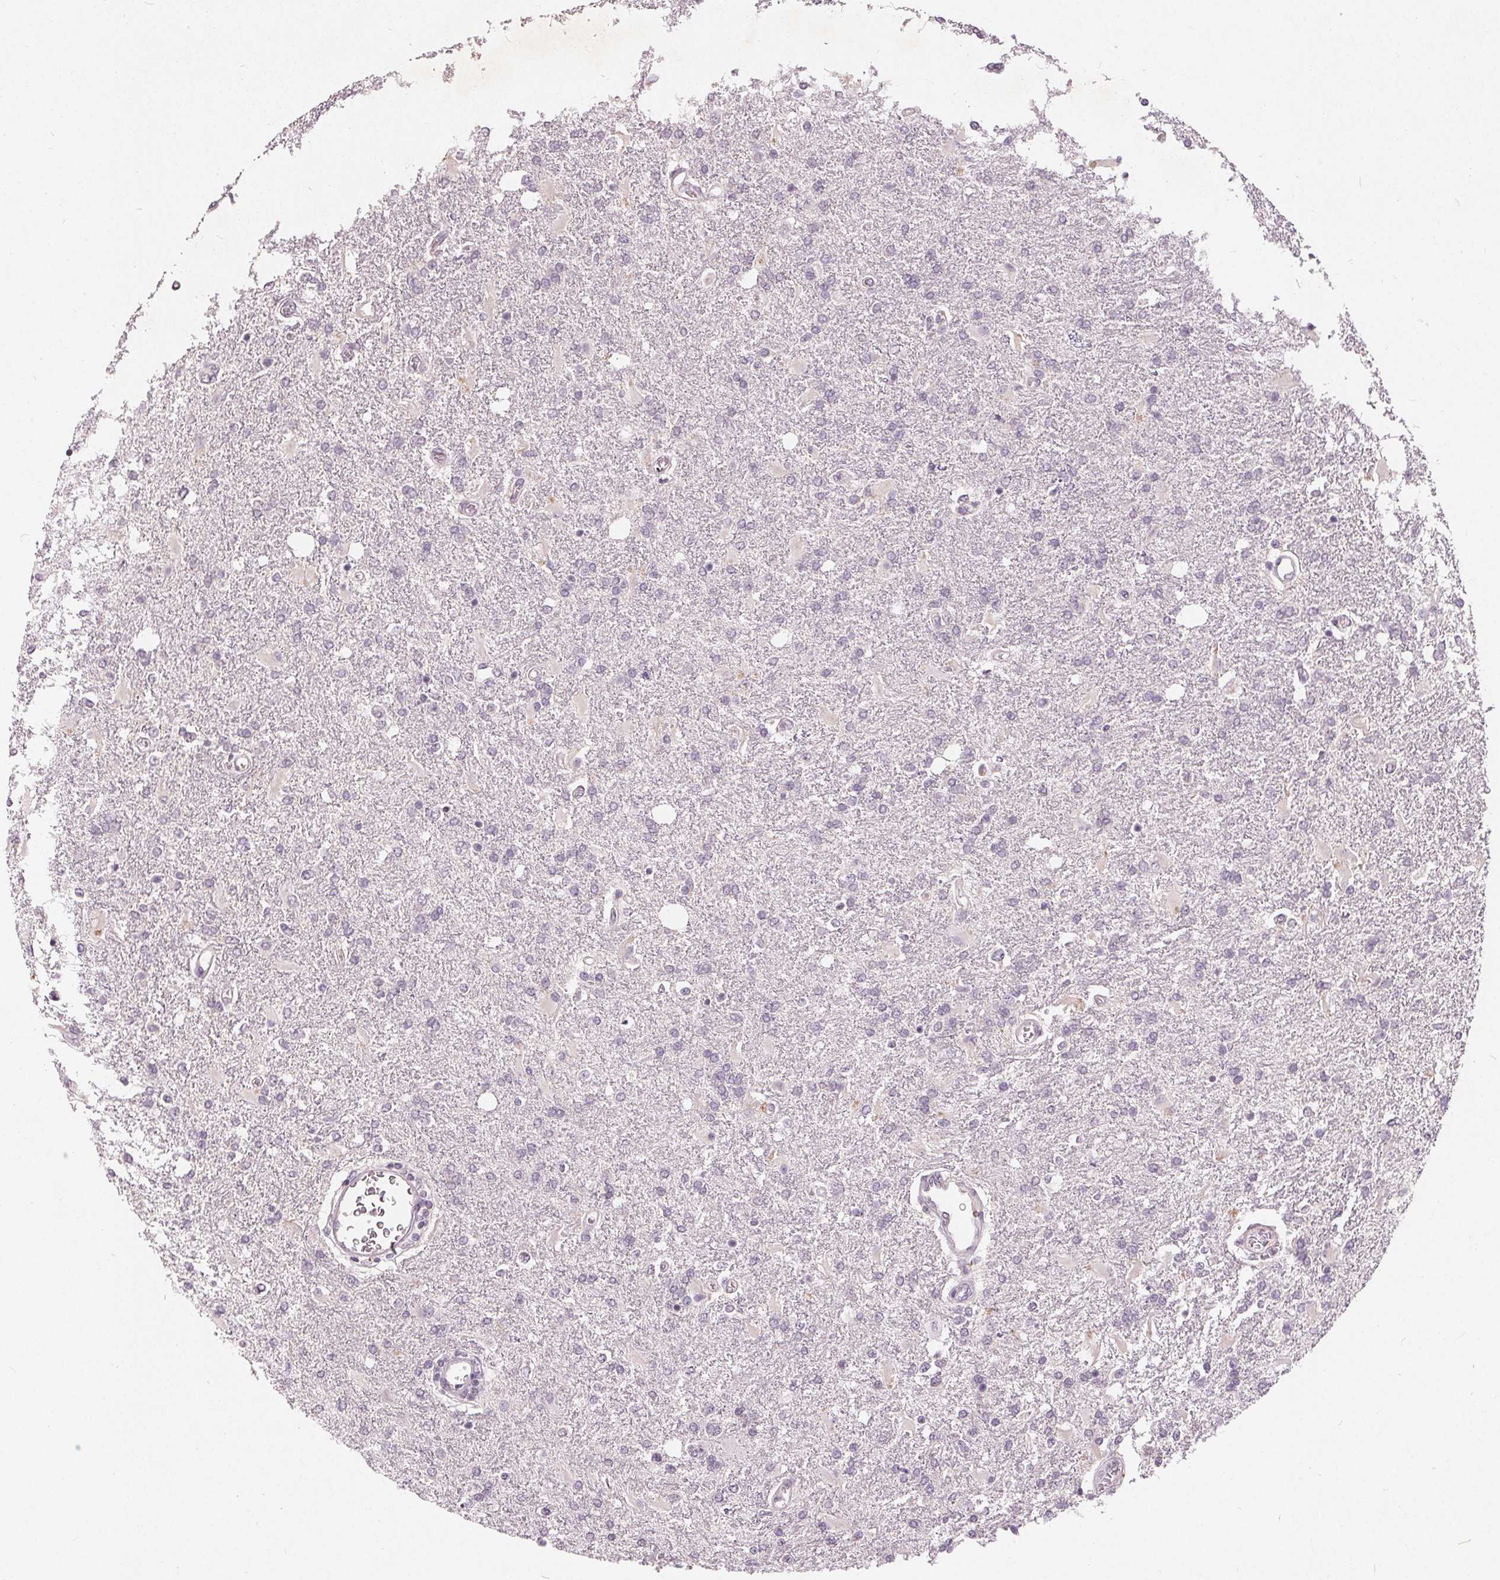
{"staining": {"intensity": "negative", "quantity": "none", "location": "none"}, "tissue": "glioma", "cell_type": "Tumor cells", "image_type": "cancer", "snomed": [{"axis": "morphology", "description": "Glioma, malignant, High grade"}, {"axis": "topography", "description": "Cerebral cortex"}], "caption": "This is a image of IHC staining of glioma, which shows no positivity in tumor cells. The staining was performed using DAB to visualize the protein expression in brown, while the nuclei were stained in blue with hematoxylin (Magnification: 20x).", "gene": "TRIM60", "patient": {"sex": "male", "age": 79}}